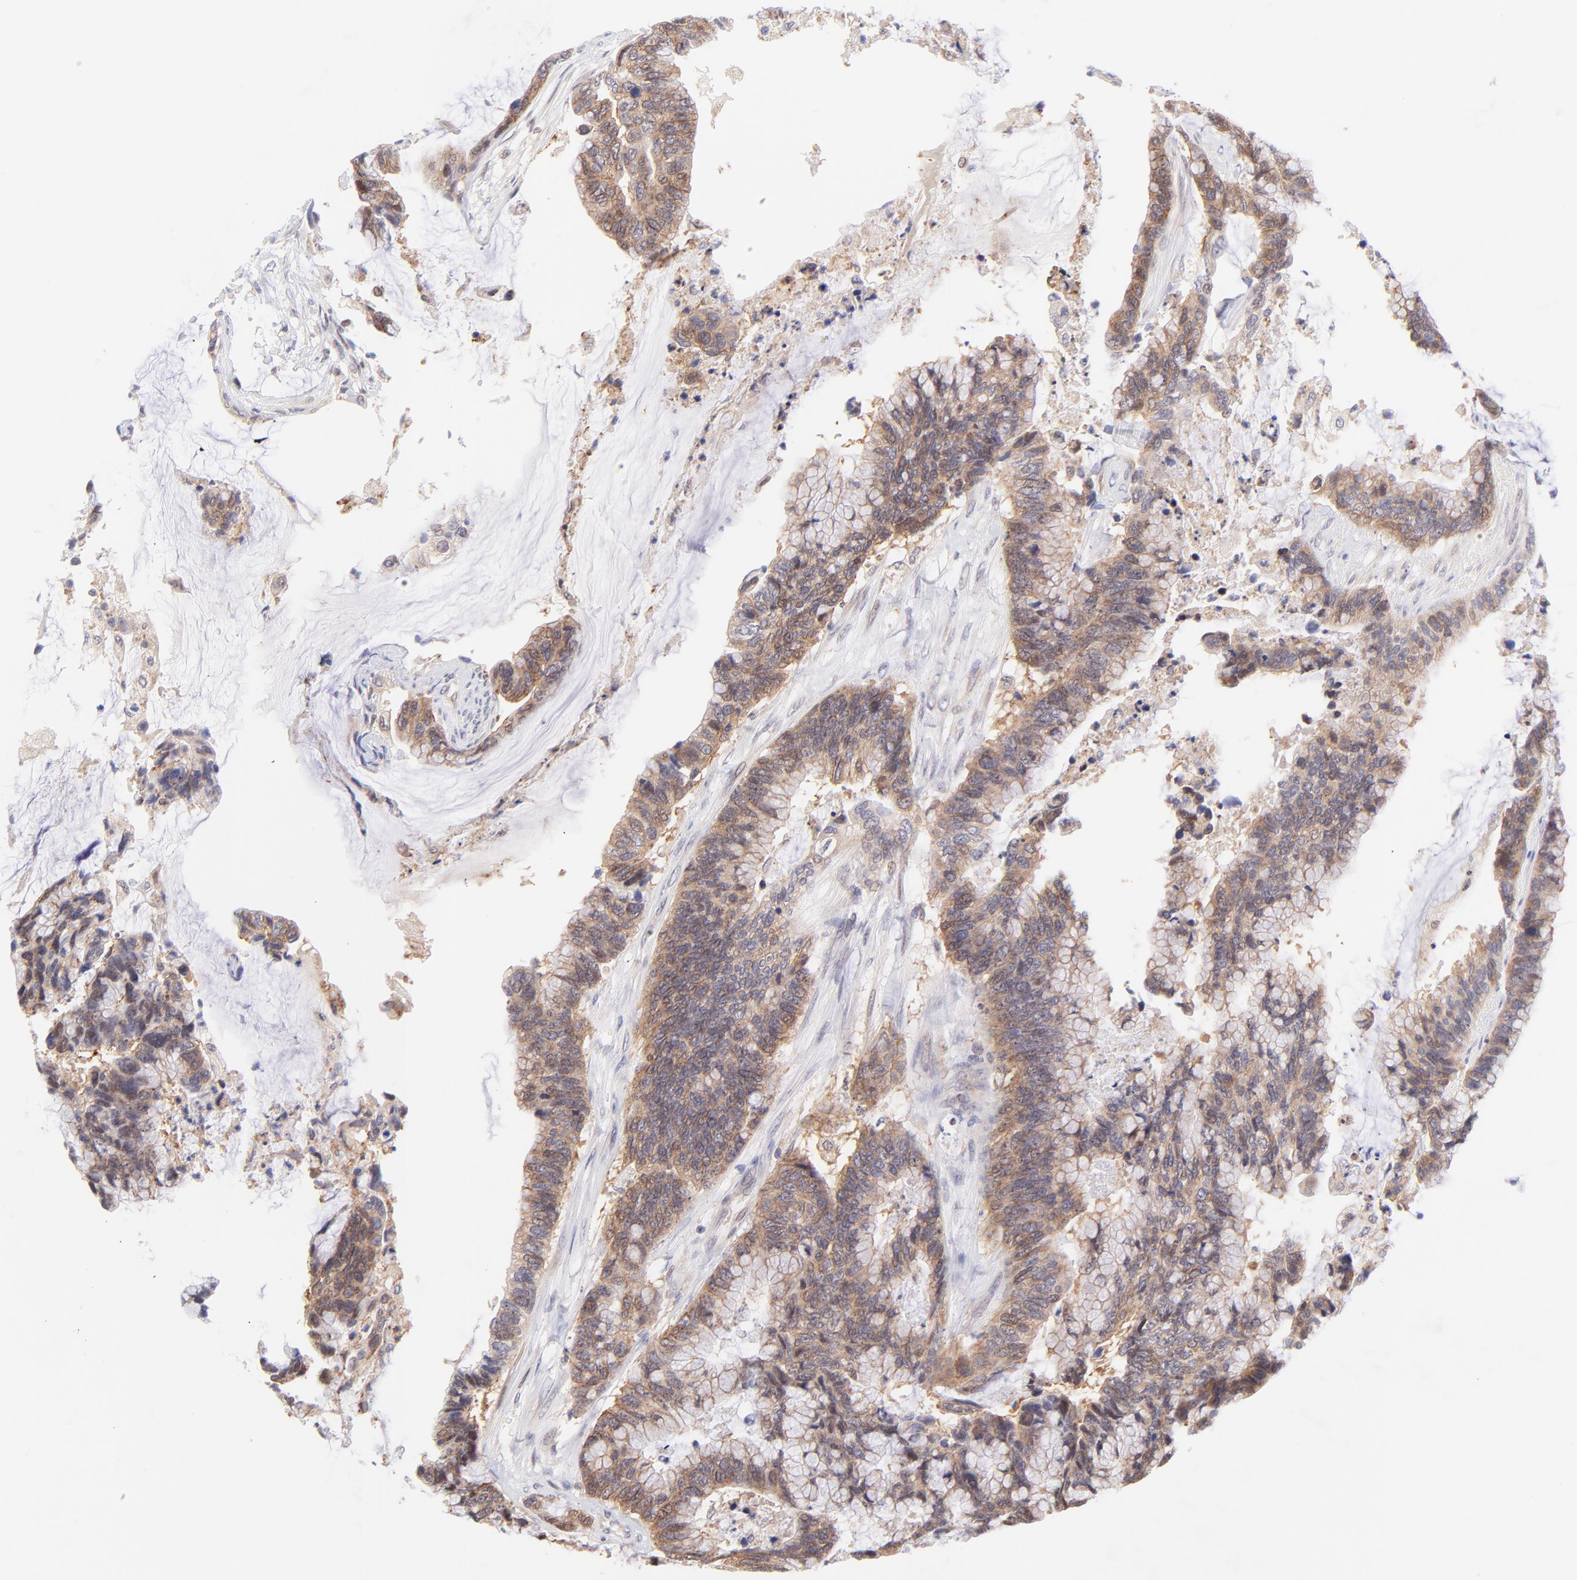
{"staining": {"intensity": "weak", "quantity": ">75%", "location": "cytoplasmic/membranous"}, "tissue": "colorectal cancer", "cell_type": "Tumor cells", "image_type": "cancer", "snomed": [{"axis": "morphology", "description": "Adenocarcinoma, NOS"}, {"axis": "topography", "description": "Rectum"}], "caption": "Human colorectal cancer (adenocarcinoma) stained for a protein (brown) displays weak cytoplasmic/membranous positive positivity in about >75% of tumor cells.", "gene": "PBDC1", "patient": {"sex": "female", "age": 59}}